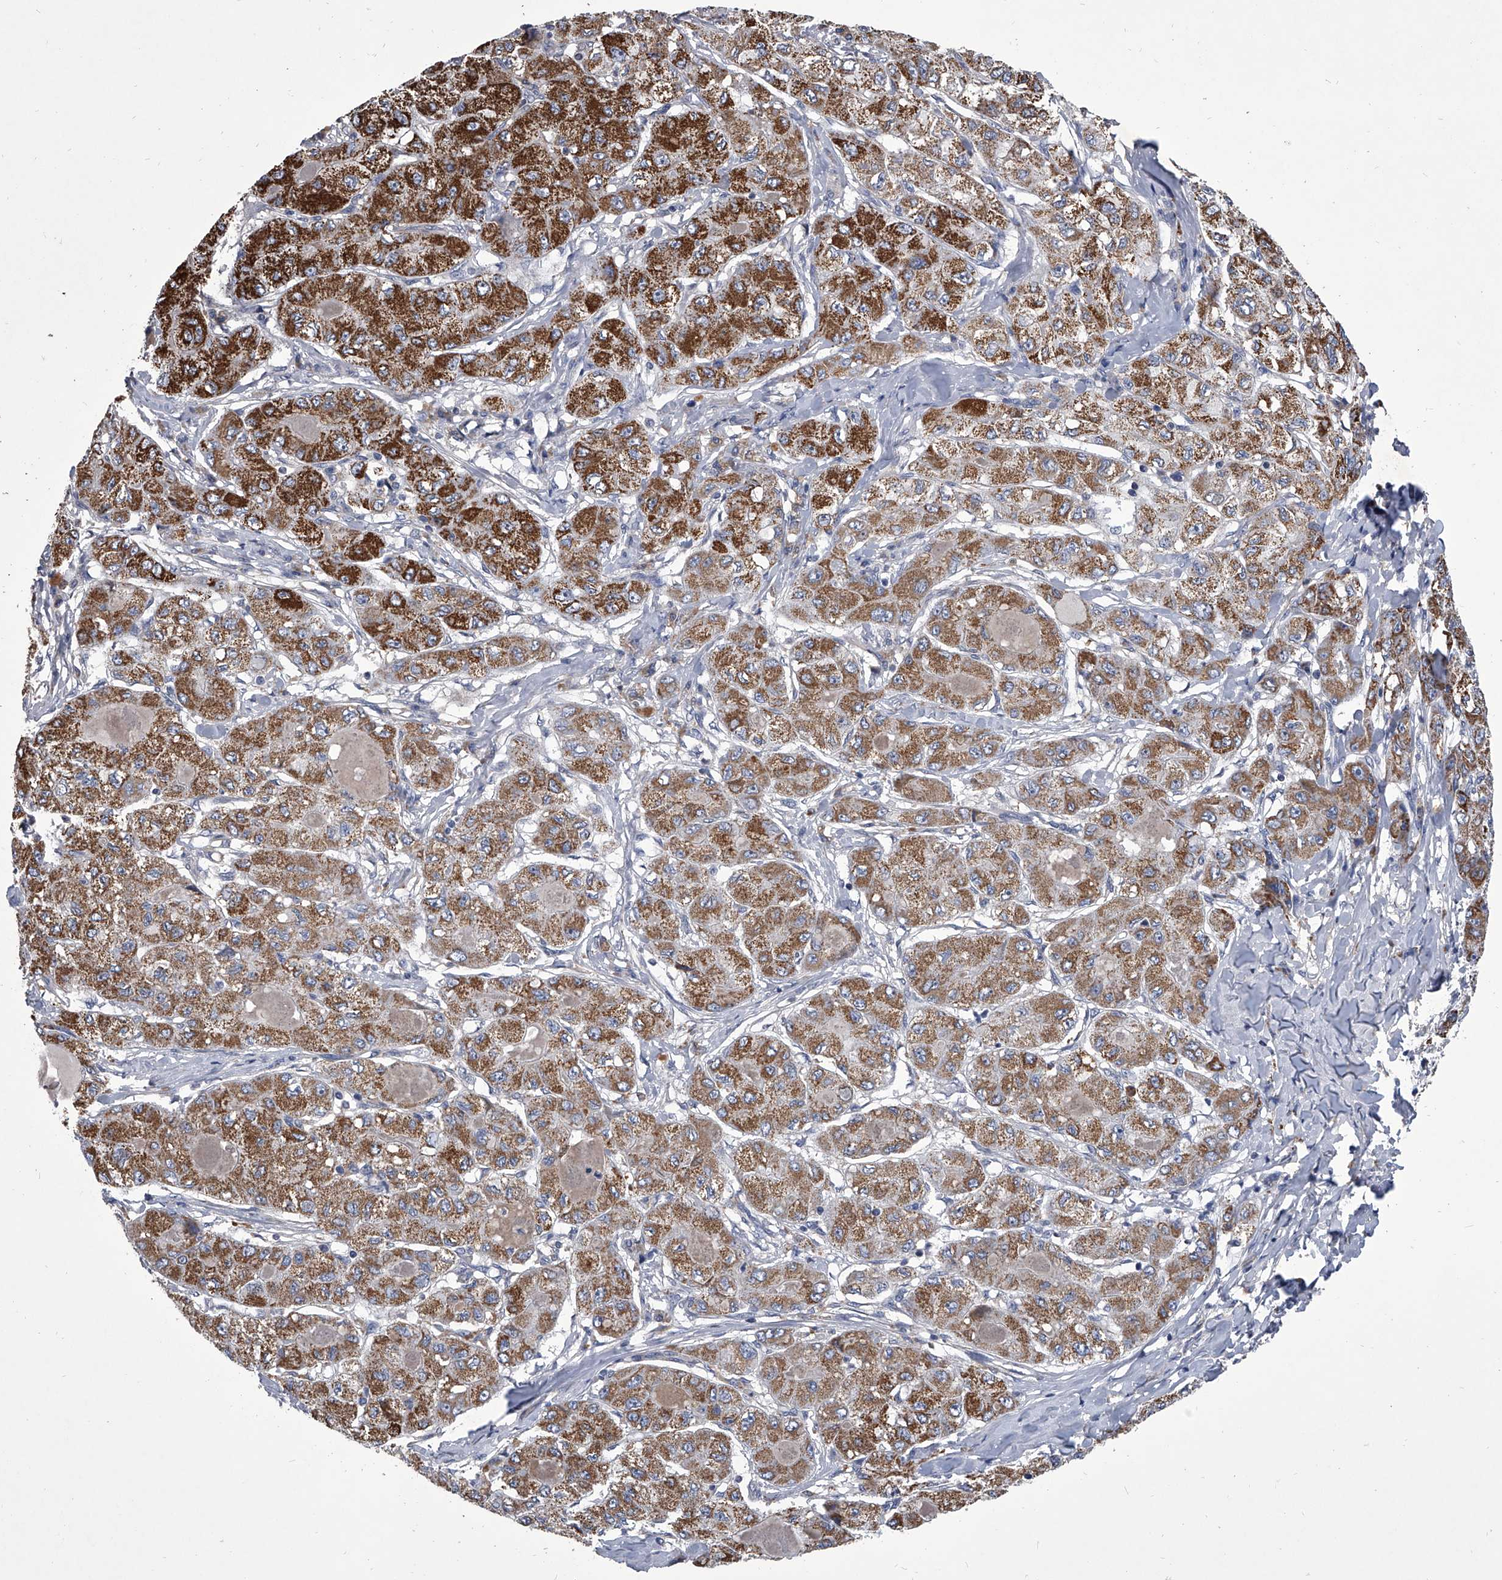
{"staining": {"intensity": "moderate", "quantity": ">75%", "location": "cytoplasmic/membranous"}, "tissue": "liver cancer", "cell_type": "Tumor cells", "image_type": "cancer", "snomed": [{"axis": "morphology", "description": "Carcinoma, Hepatocellular, NOS"}, {"axis": "topography", "description": "Liver"}], "caption": "Brown immunohistochemical staining in liver cancer demonstrates moderate cytoplasmic/membranous positivity in approximately >75% of tumor cells.", "gene": "NRP1", "patient": {"sex": "male", "age": 80}}